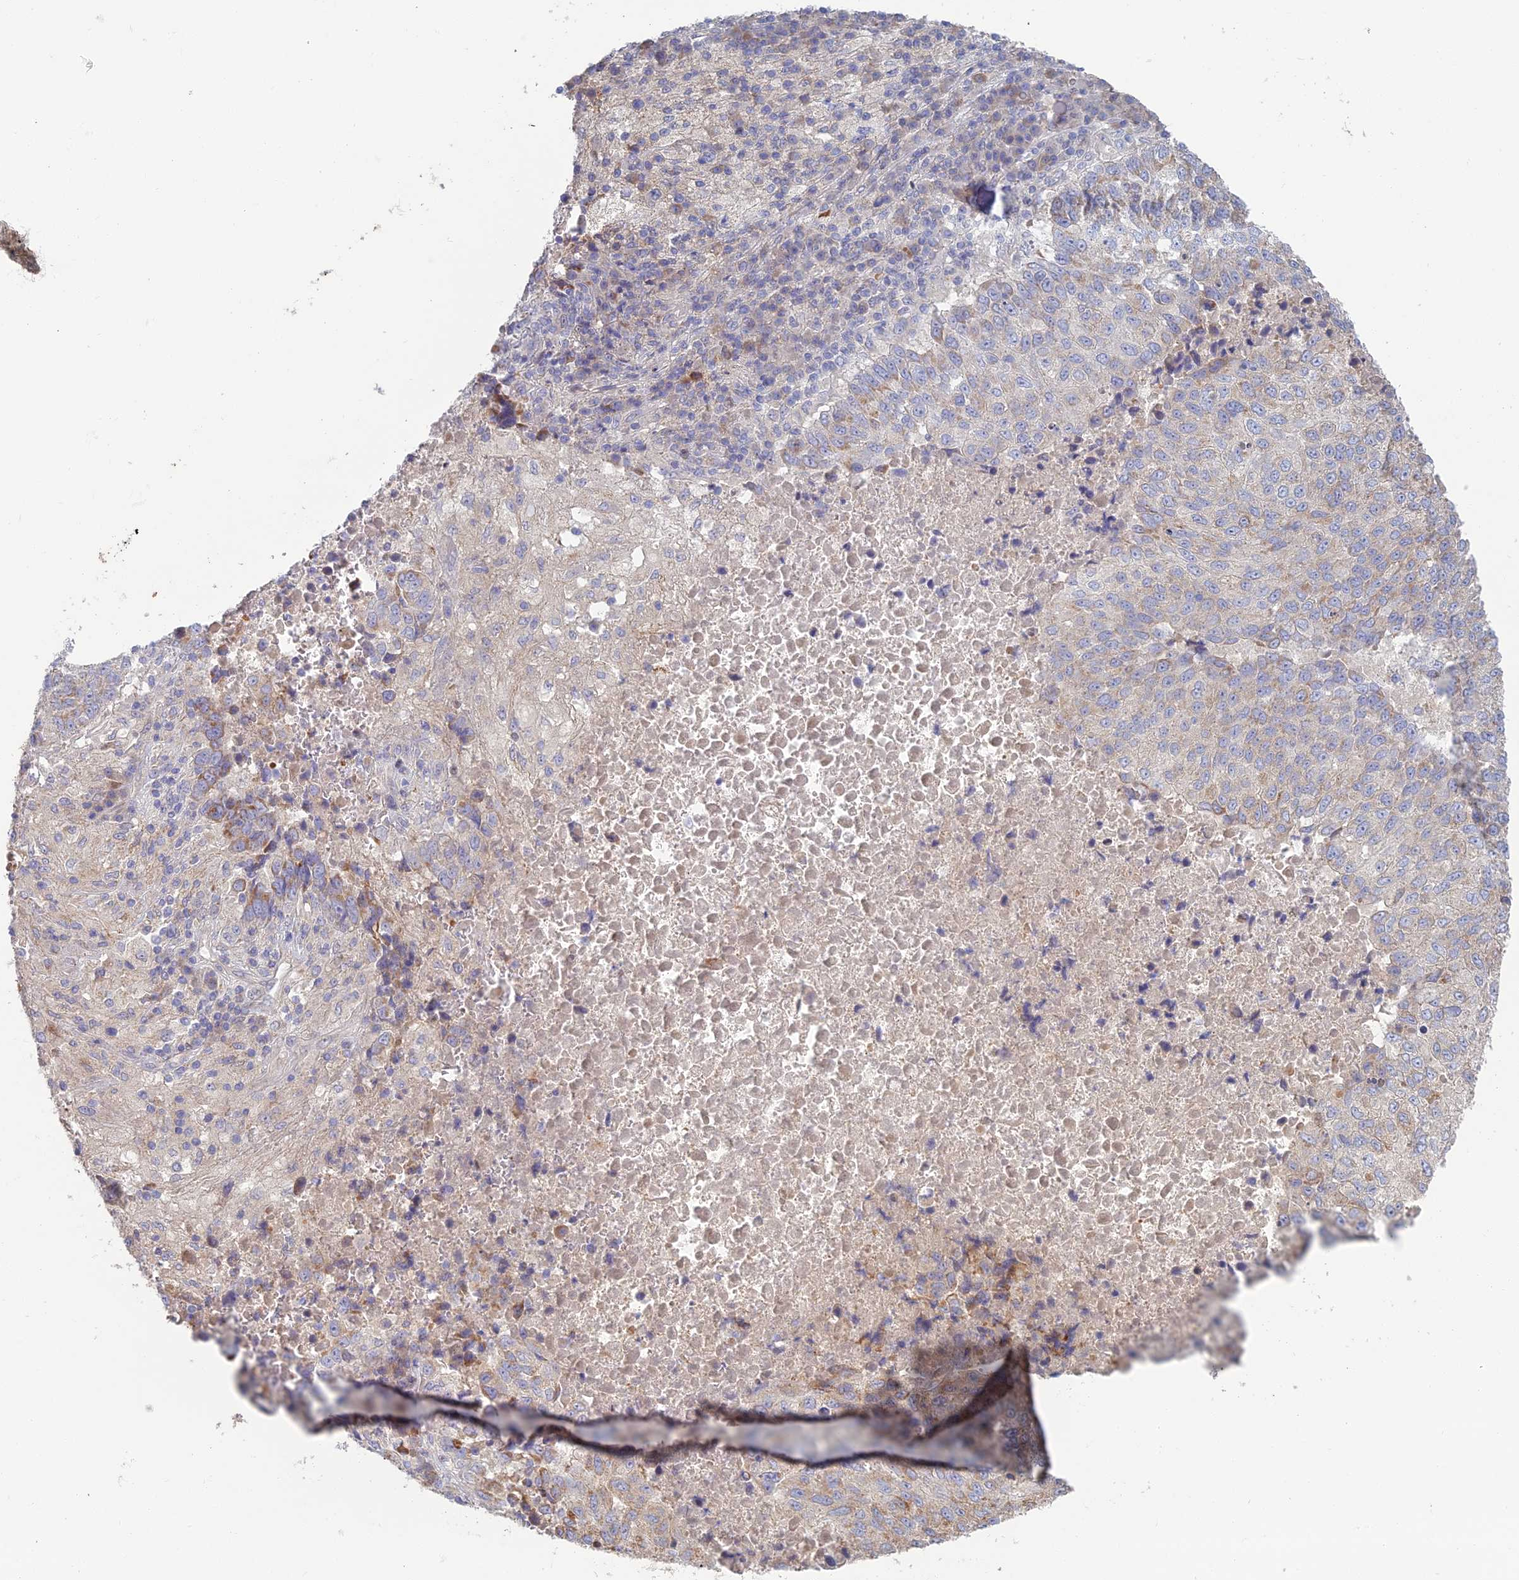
{"staining": {"intensity": "moderate", "quantity": "<25%", "location": "cytoplasmic/membranous"}, "tissue": "lung cancer", "cell_type": "Tumor cells", "image_type": "cancer", "snomed": [{"axis": "morphology", "description": "Squamous cell carcinoma, NOS"}, {"axis": "topography", "description": "Lung"}], "caption": "DAB immunohistochemical staining of lung cancer demonstrates moderate cytoplasmic/membranous protein staining in approximately <25% of tumor cells.", "gene": "ARL16", "patient": {"sex": "male", "age": 73}}